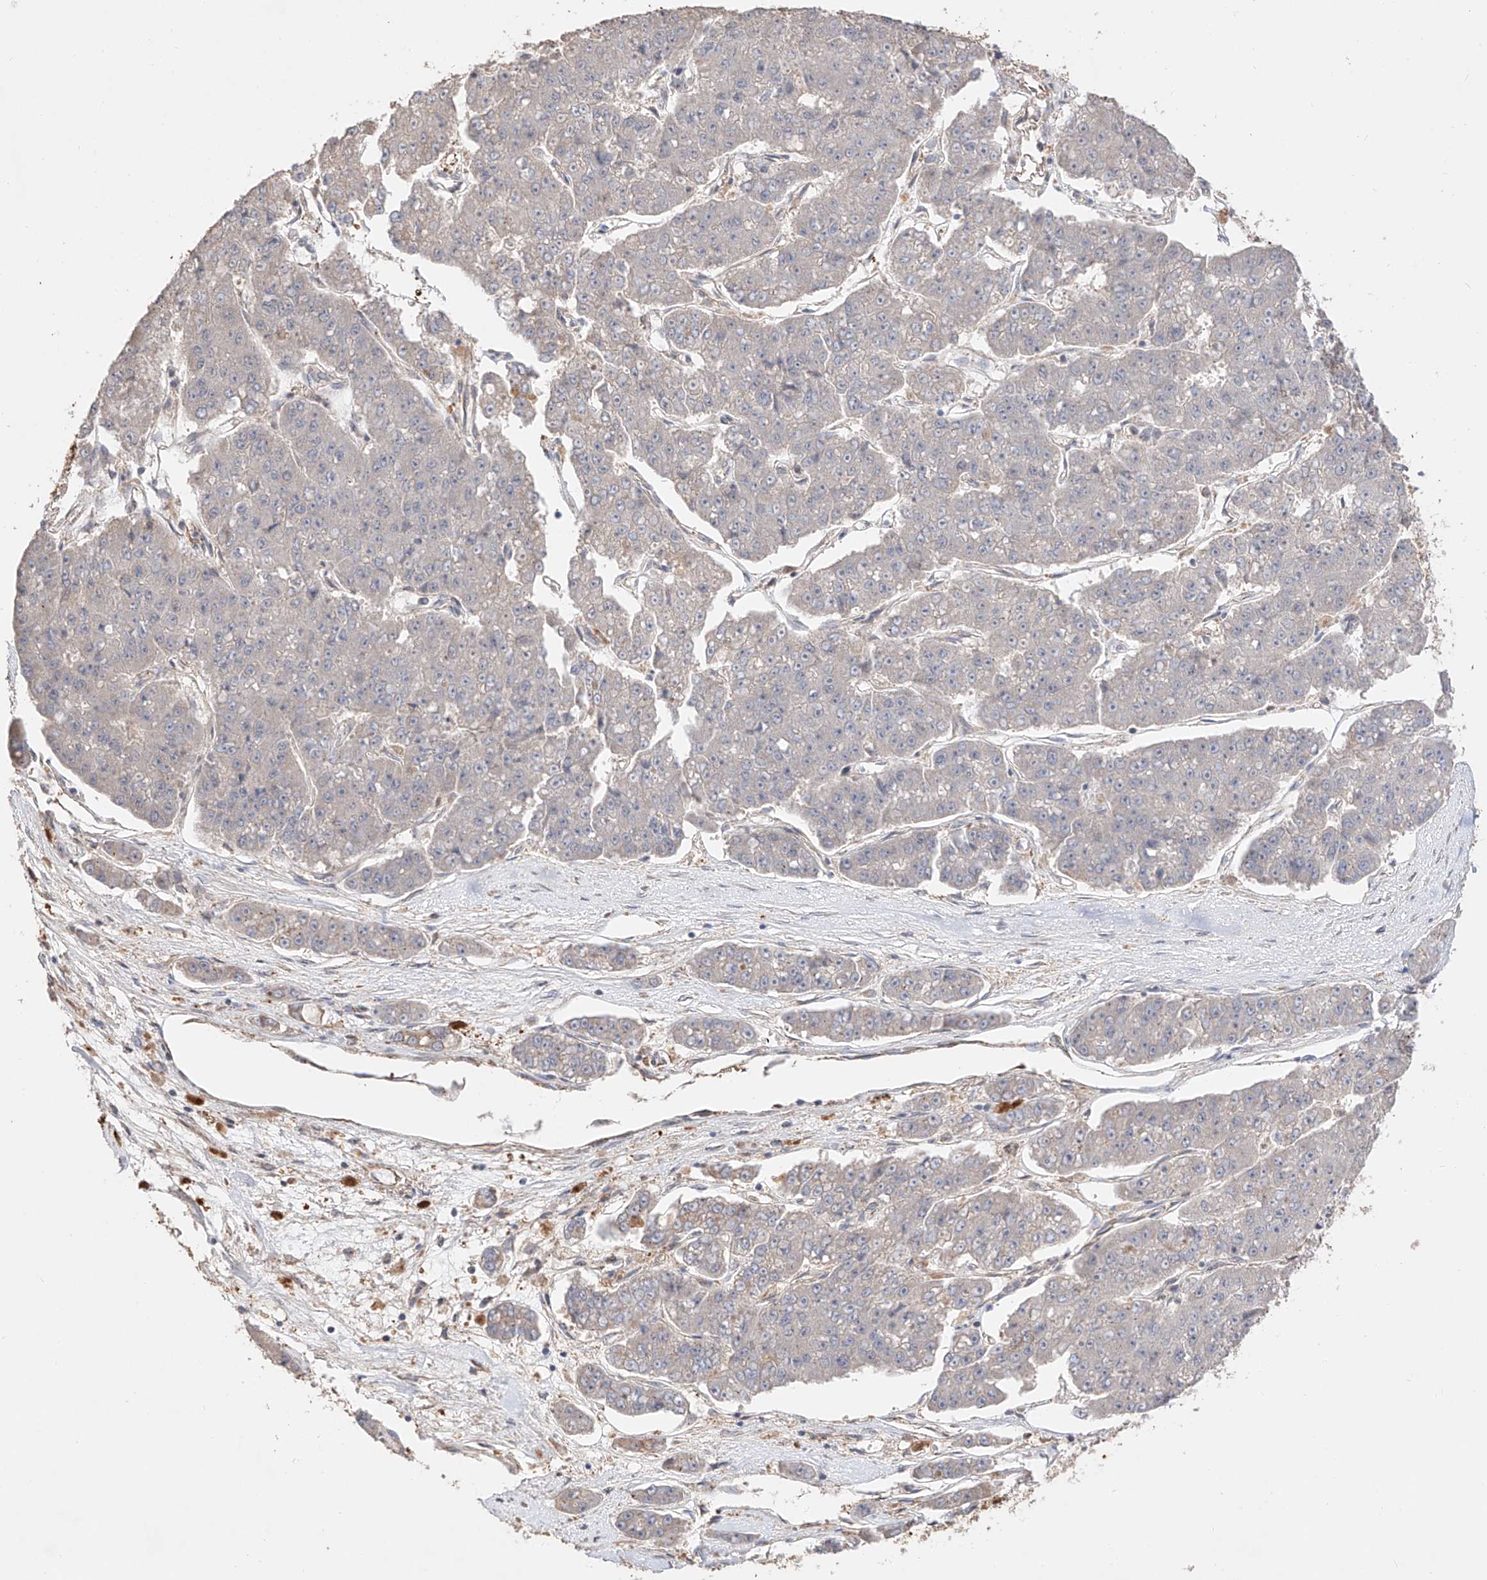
{"staining": {"intensity": "negative", "quantity": "none", "location": "none"}, "tissue": "pancreatic cancer", "cell_type": "Tumor cells", "image_type": "cancer", "snomed": [{"axis": "morphology", "description": "Adenocarcinoma, NOS"}, {"axis": "topography", "description": "Pancreas"}], "caption": "A micrograph of human pancreatic cancer is negative for staining in tumor cells. (Brightfield microscopy of DAB immunohistochemistry (IHC) at high magnification).", "gene": "MOSPD1", "patient": {"sex": "male", "age": 50}}